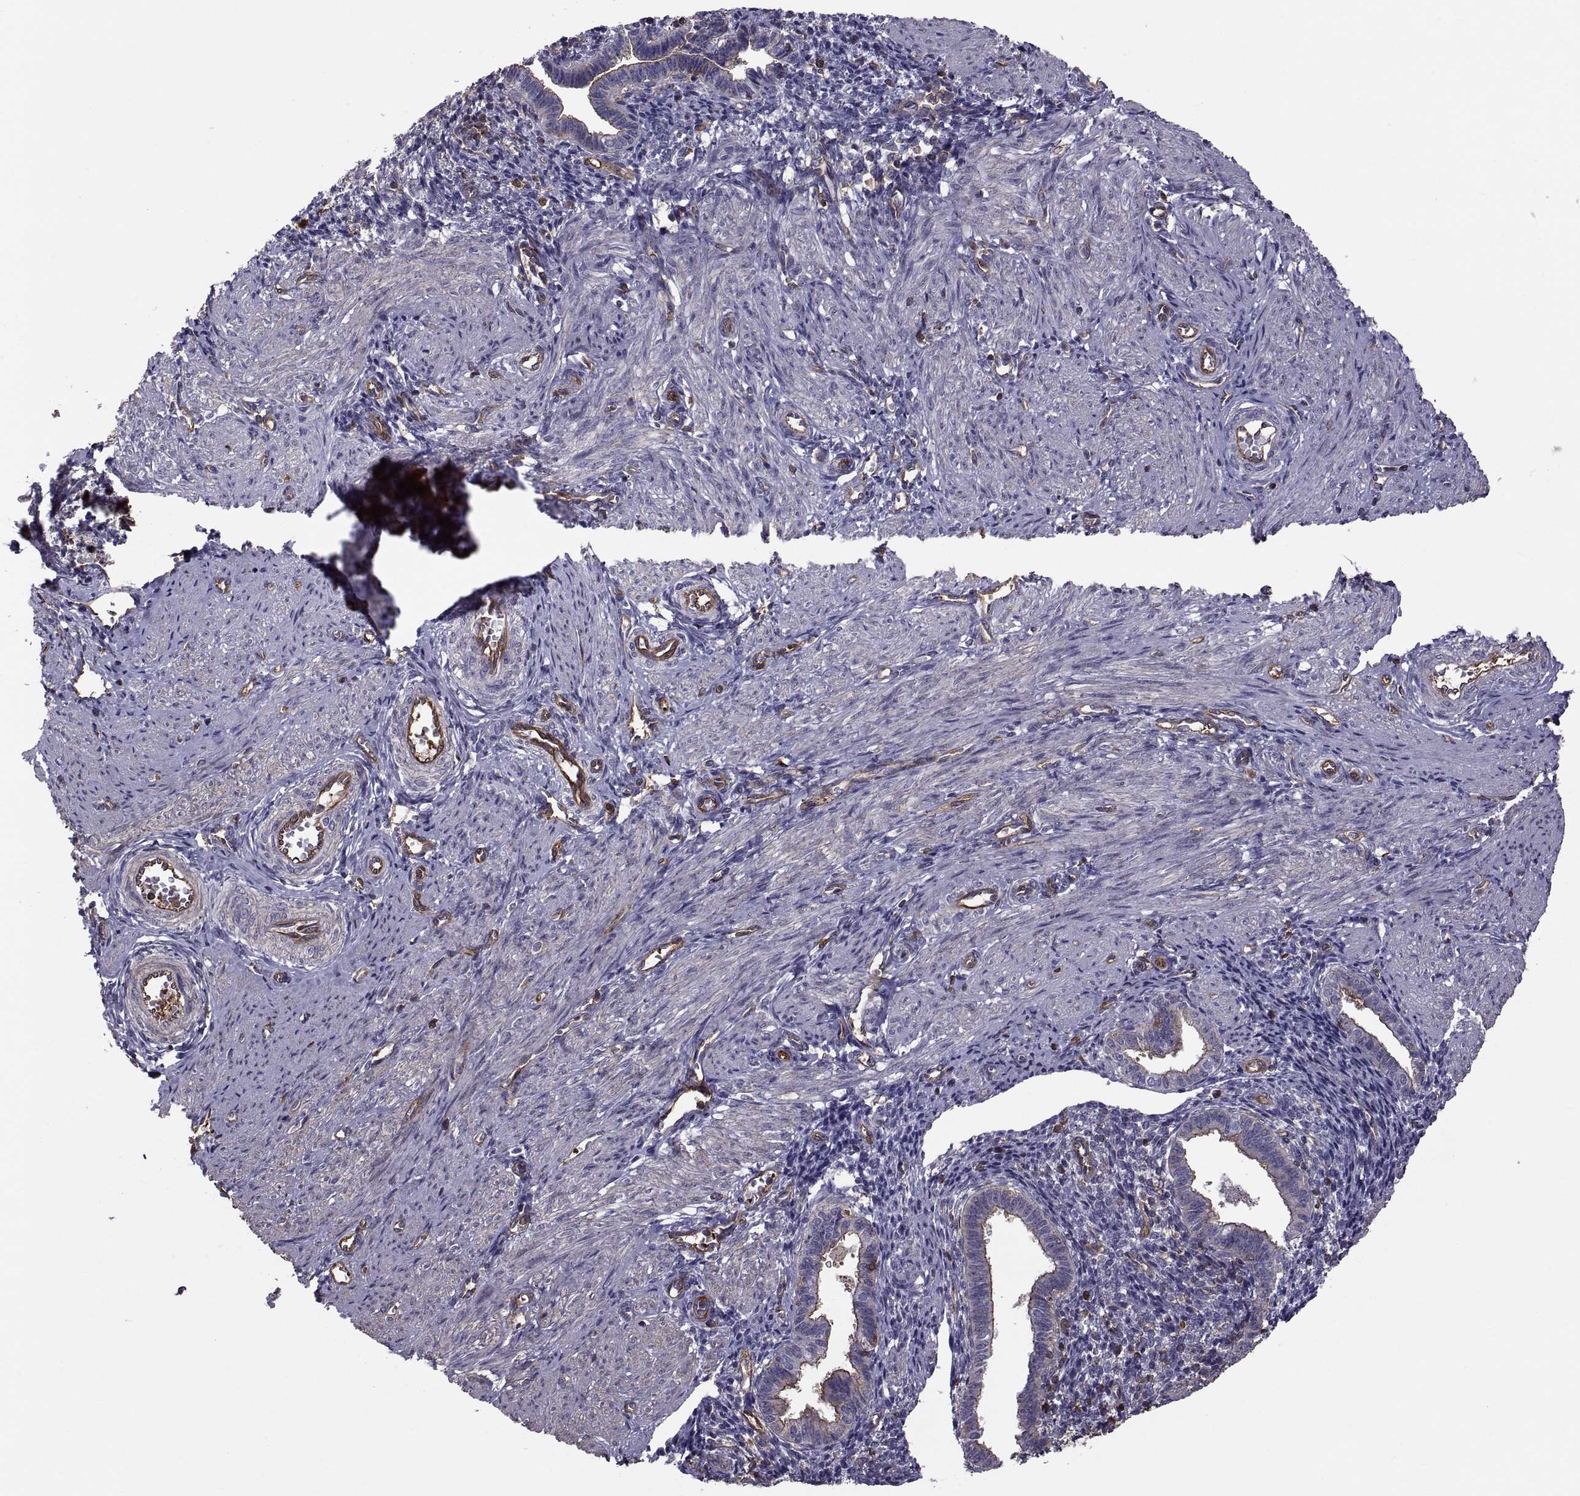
{"staining": {"intensity": "negative", "quantity": "none", "location": "none"}, "tissue": "endometrium", "cell_type": "Cells in endometrial stroma", "image_type": "normal", "snomed": [{"axis": "morphology", "description": "Normal tissue, NOS"}, {"axis": "topography", "description": "Endometrium"}], "caption": "The image exhibits no staining of cells in endometrial stroma in unremarkable endometrium.", "gene": "MYH9", "patient": {"sex": "female", "age": 37}}